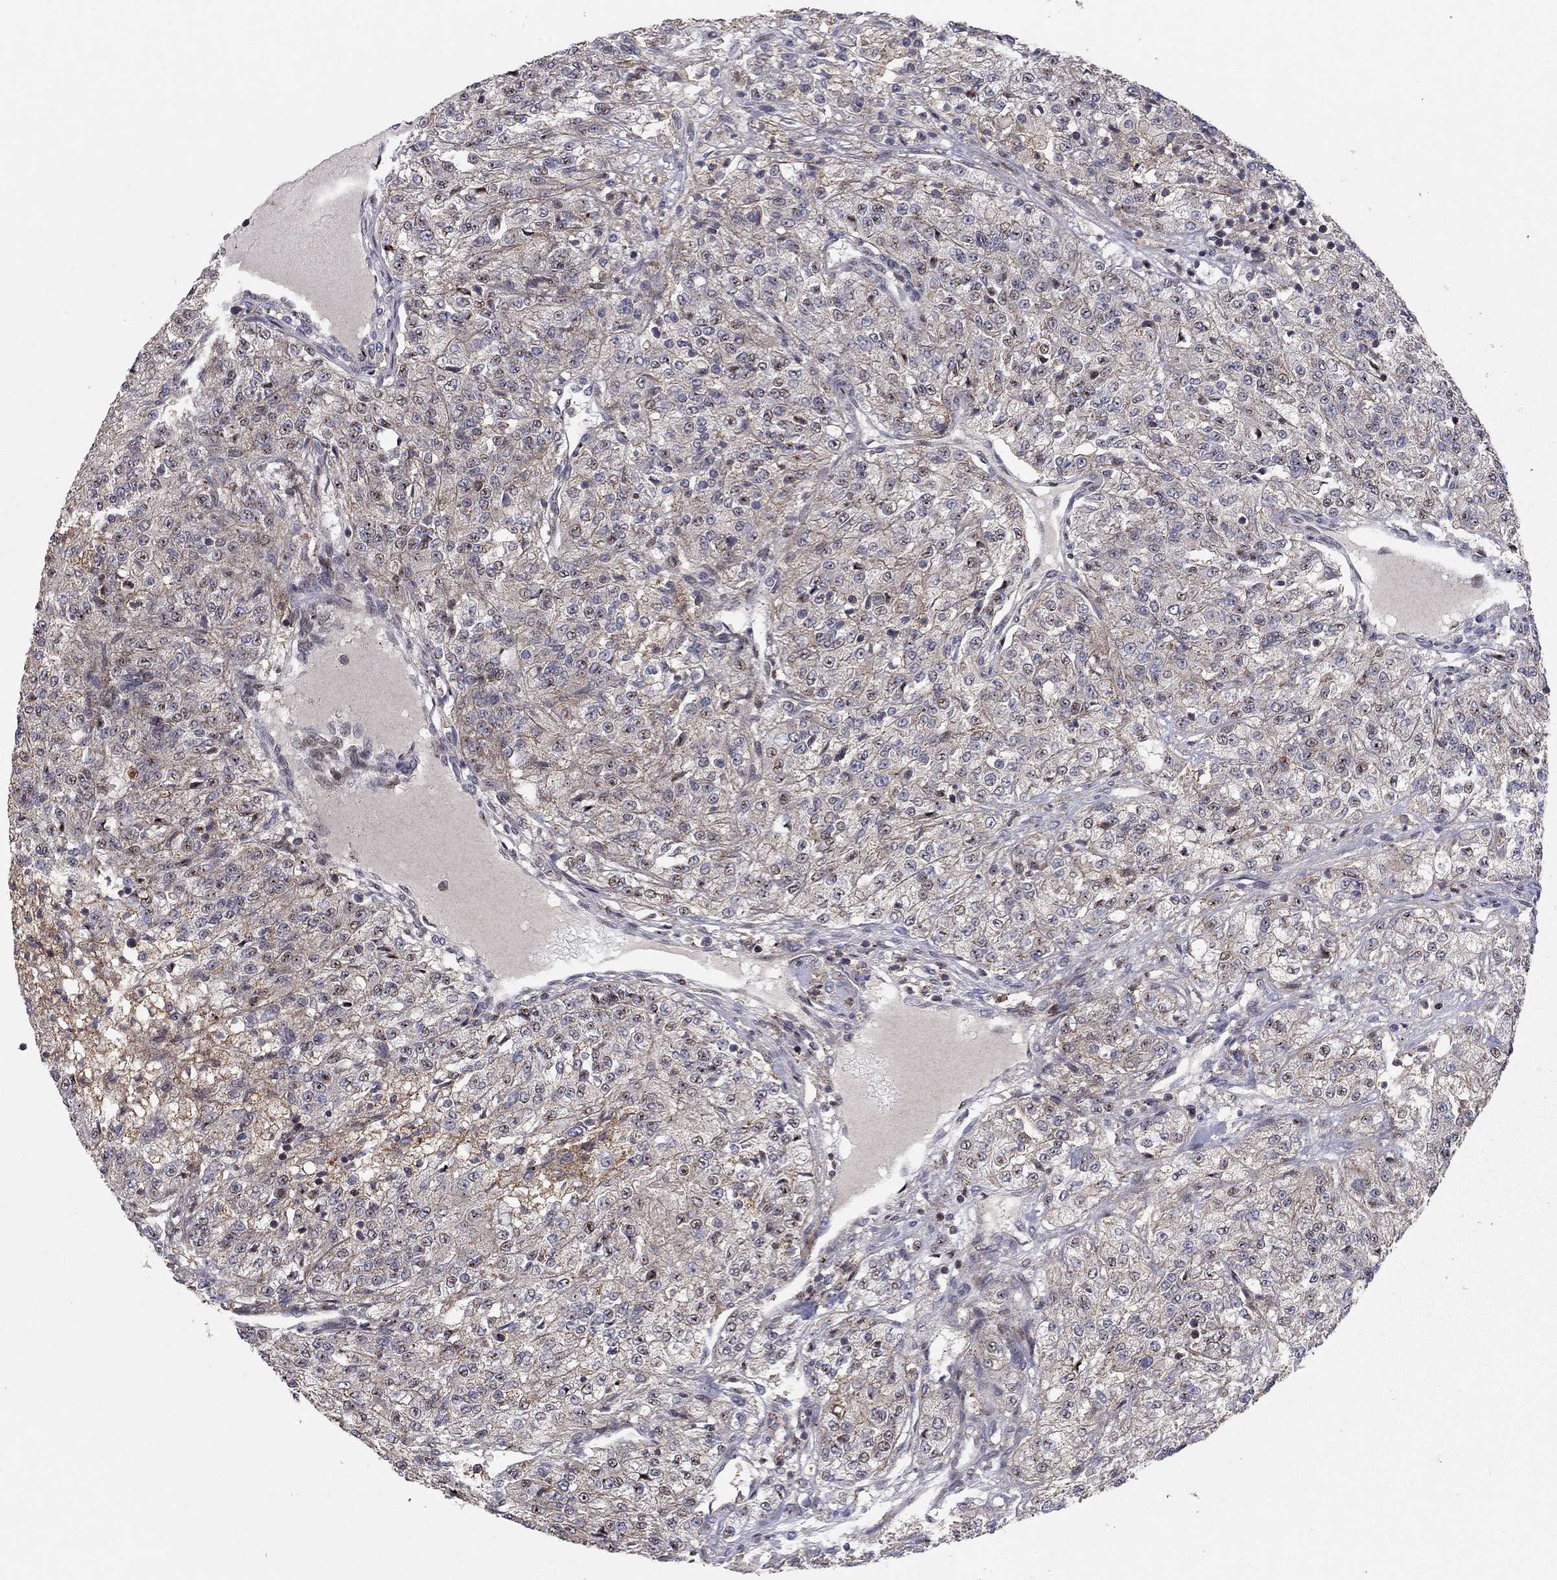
{"staining": {"intensity": "strong", "quantity": "25%-75%", "location": "nuclear"}, "tissue": "renal cancer", "cell_type": "Tumor cells", "image_type": "cancer", "snomed": [{"axis": "morphology", "description": "Adenocarcinoma, NOS"}, {"axis": "topography", "description": "Kidney"}], "caption": "Immunohistochemical staining of human renal cancer demonstrates high levels of strong nuclear staining in about 25%-75% of tumor cells.", "gene": "ERN2", "patient": {"sex": "female", "age": 63}}